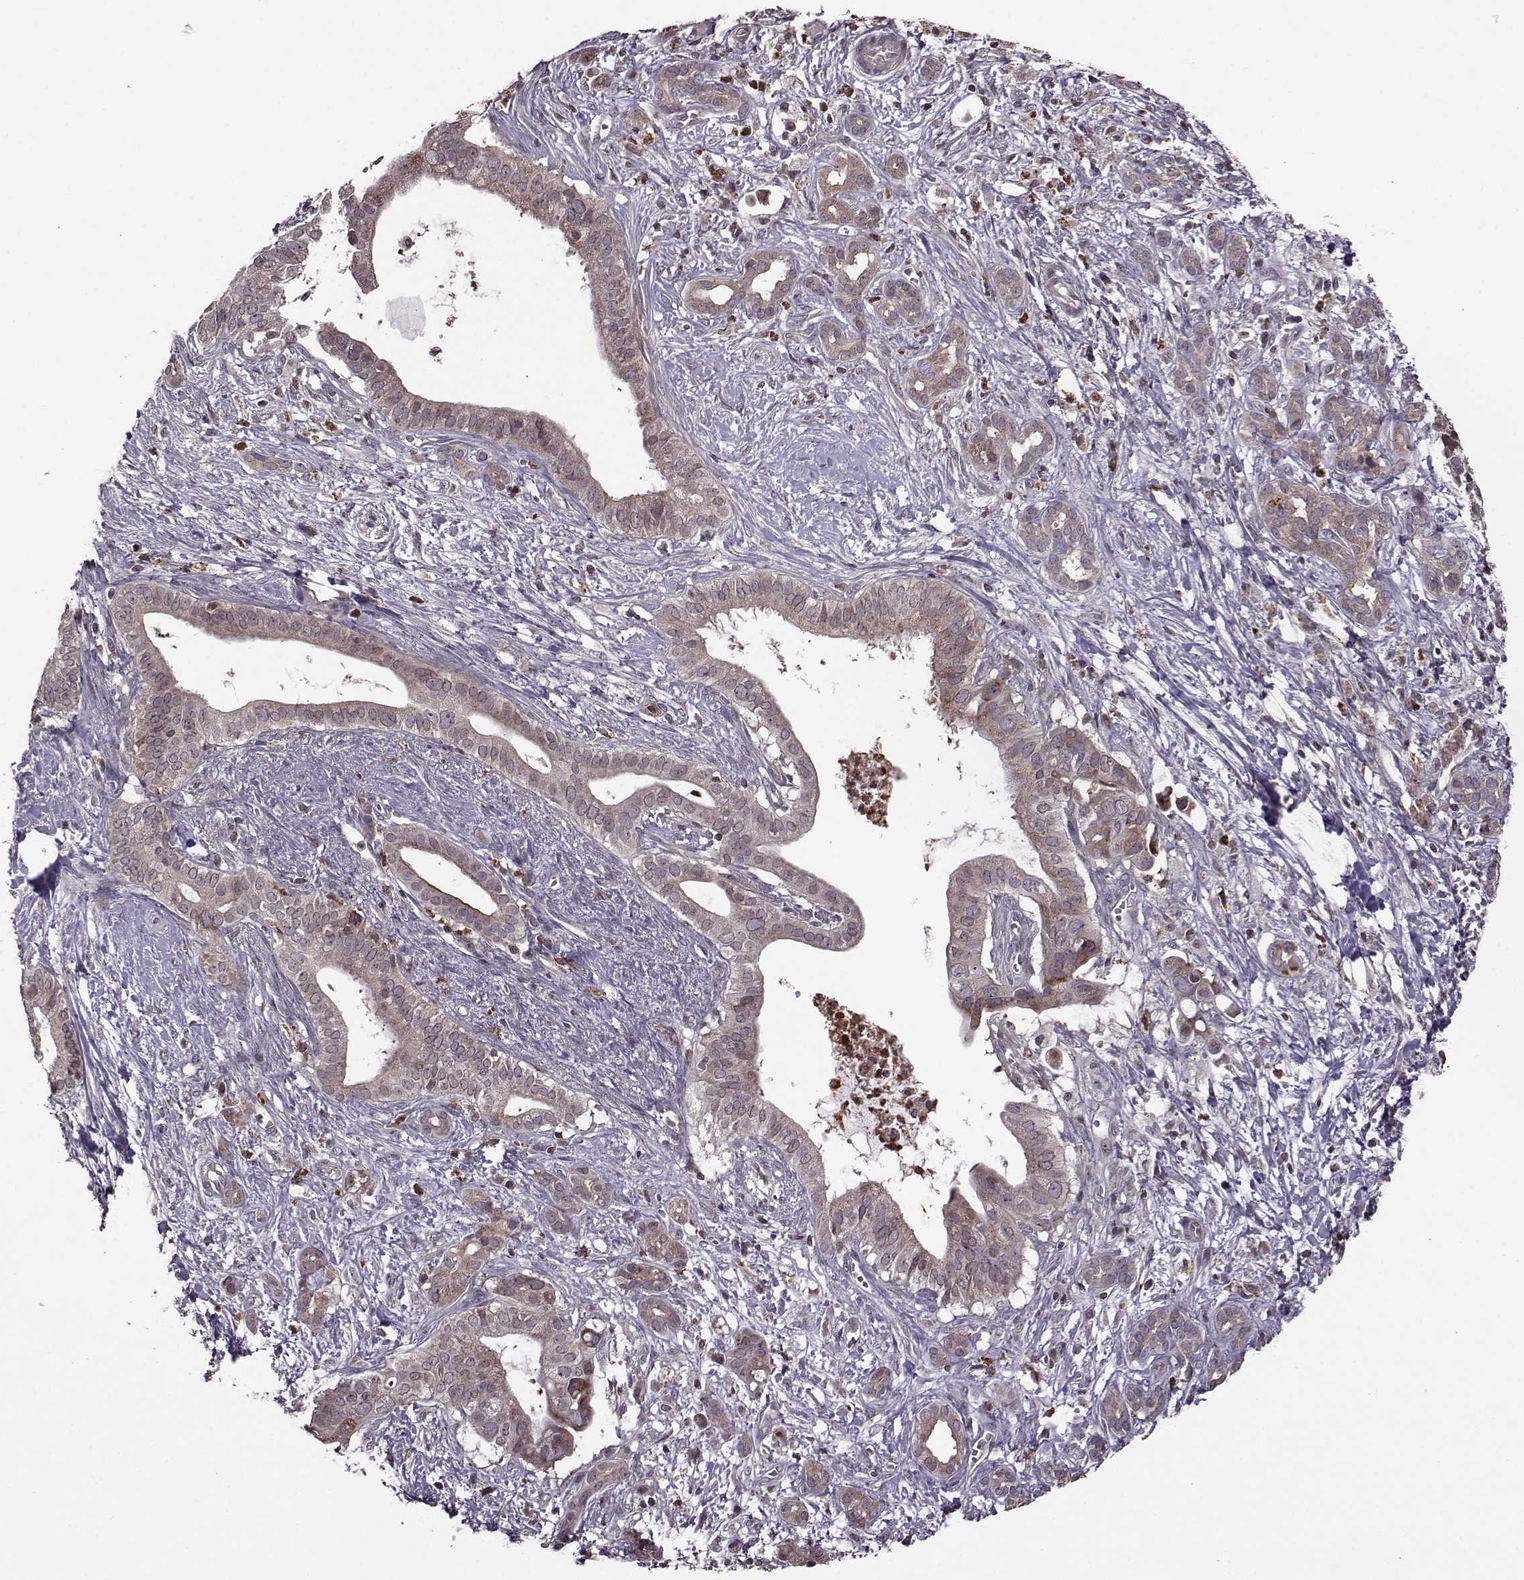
{"staining": {"intensity": "weak", "quantity": "25%-75%", "location": "cytoplasmic/membranous"}, "tissue": "pancreatic cancer", "cell_type": "Tumor cells", "image_type": "cancer", "snomed": [{"axis": "morphology", "description": "Adenocarcinoma, NOS"}, {"axis": "topography", "description": "Pancreas"}], "caption": "Immunohistochemistry of pancreatic cancer (adenocarcinoma) exhibits low levels of weak cytoplasmic/membranous positivity in approximately 25%-75% of tumor cells.", "gene": "TRMU", "patient": {"sex": "male", "age": 61}}